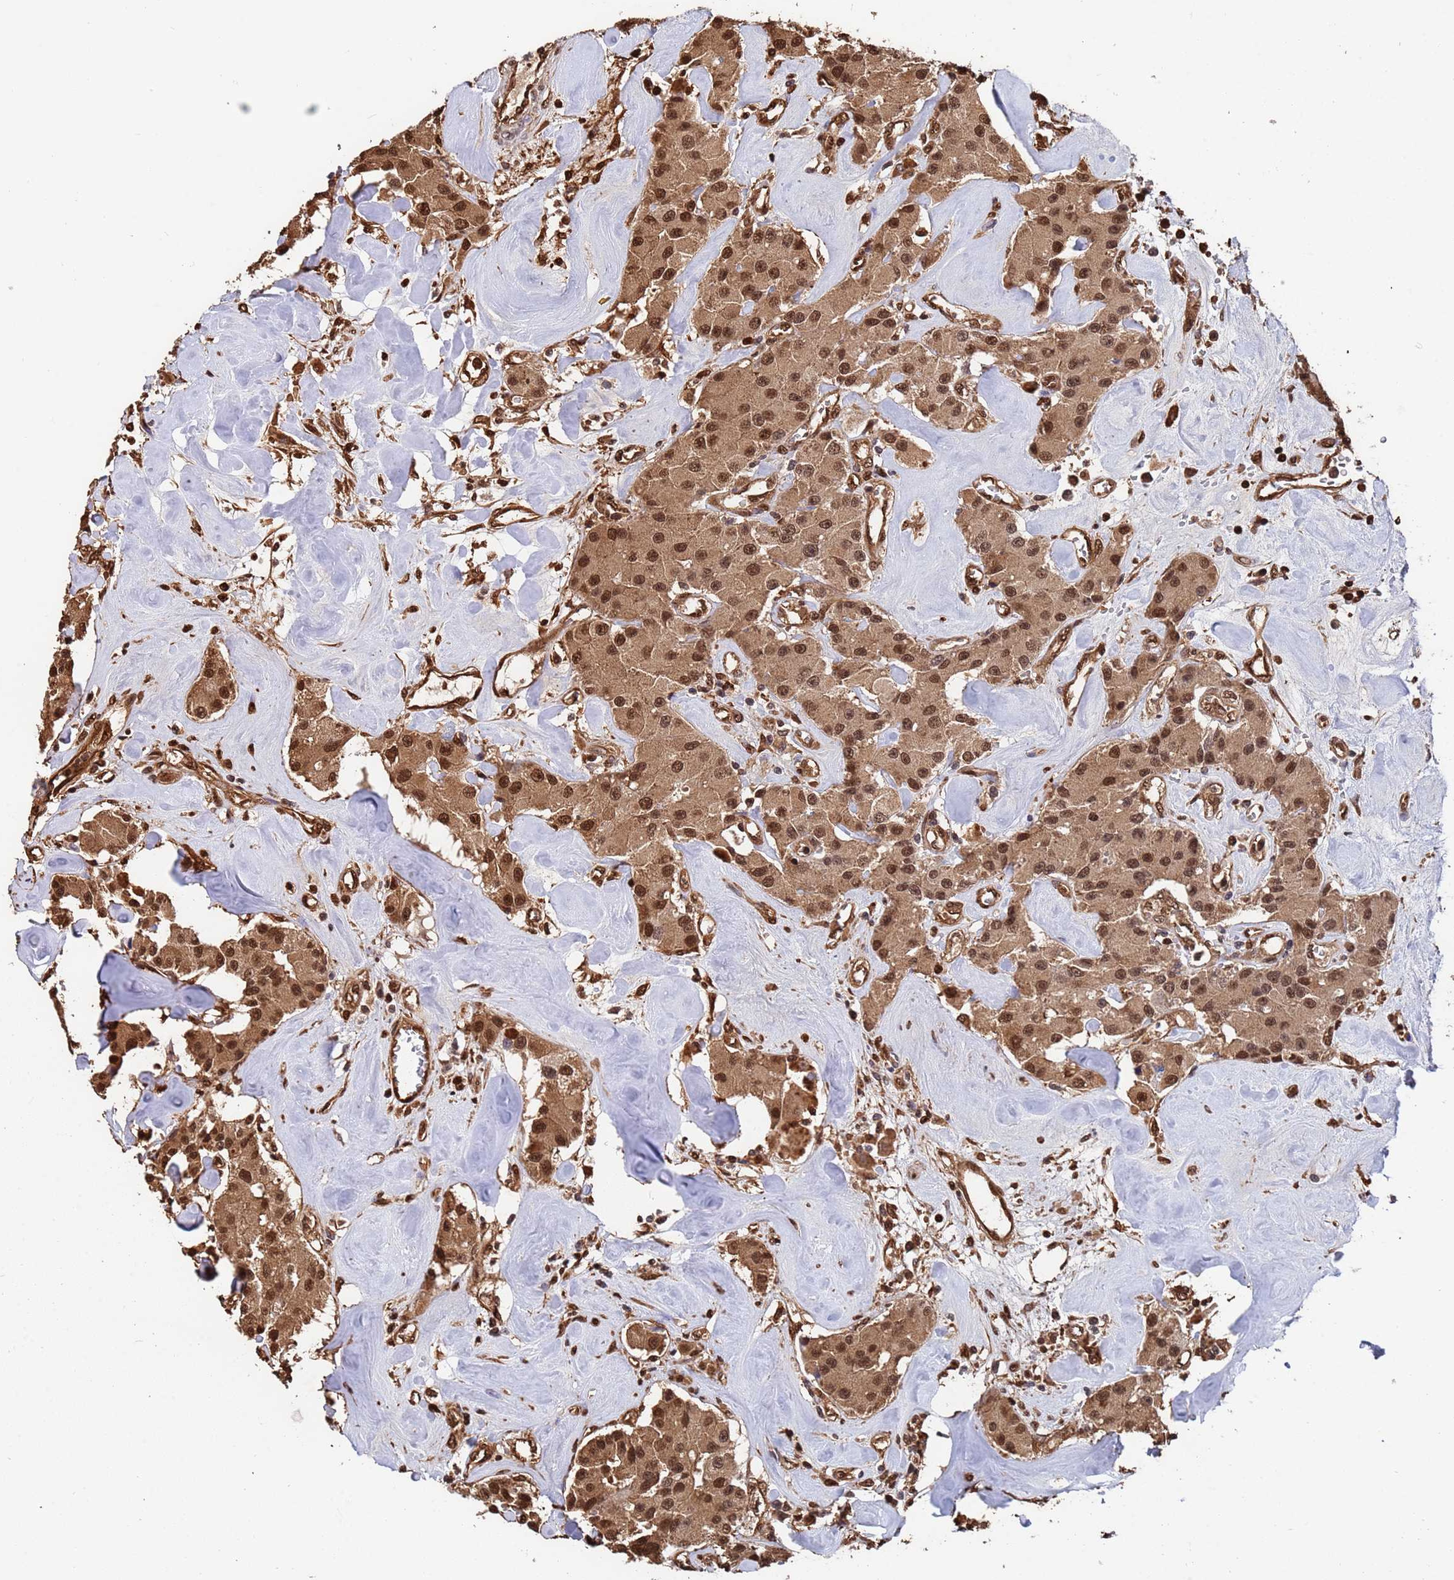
{"staining": {"intensity": "moderate", "quantity": ">75%", "location": "cytoplasmic/membranous,nuclear"}, "tissue": "carcinoid", "cell_type": "Tumor cells", "image_type": "cancer", "snomed": [{"axis": "morphology", "description": "Carcinoid, malignant, NOS"}, {"axis": "topography", "description": "Pancreas"}], "caption": "There is medium levels of moderate cytoplasmic/membranous and nuclear positivity in tumor cells of carcinoid (malignant), as demonstrated by immunohistochemical staining (brown color).", "gene": "SUMO4", "patient": {"sex": "male", "age": 41}}